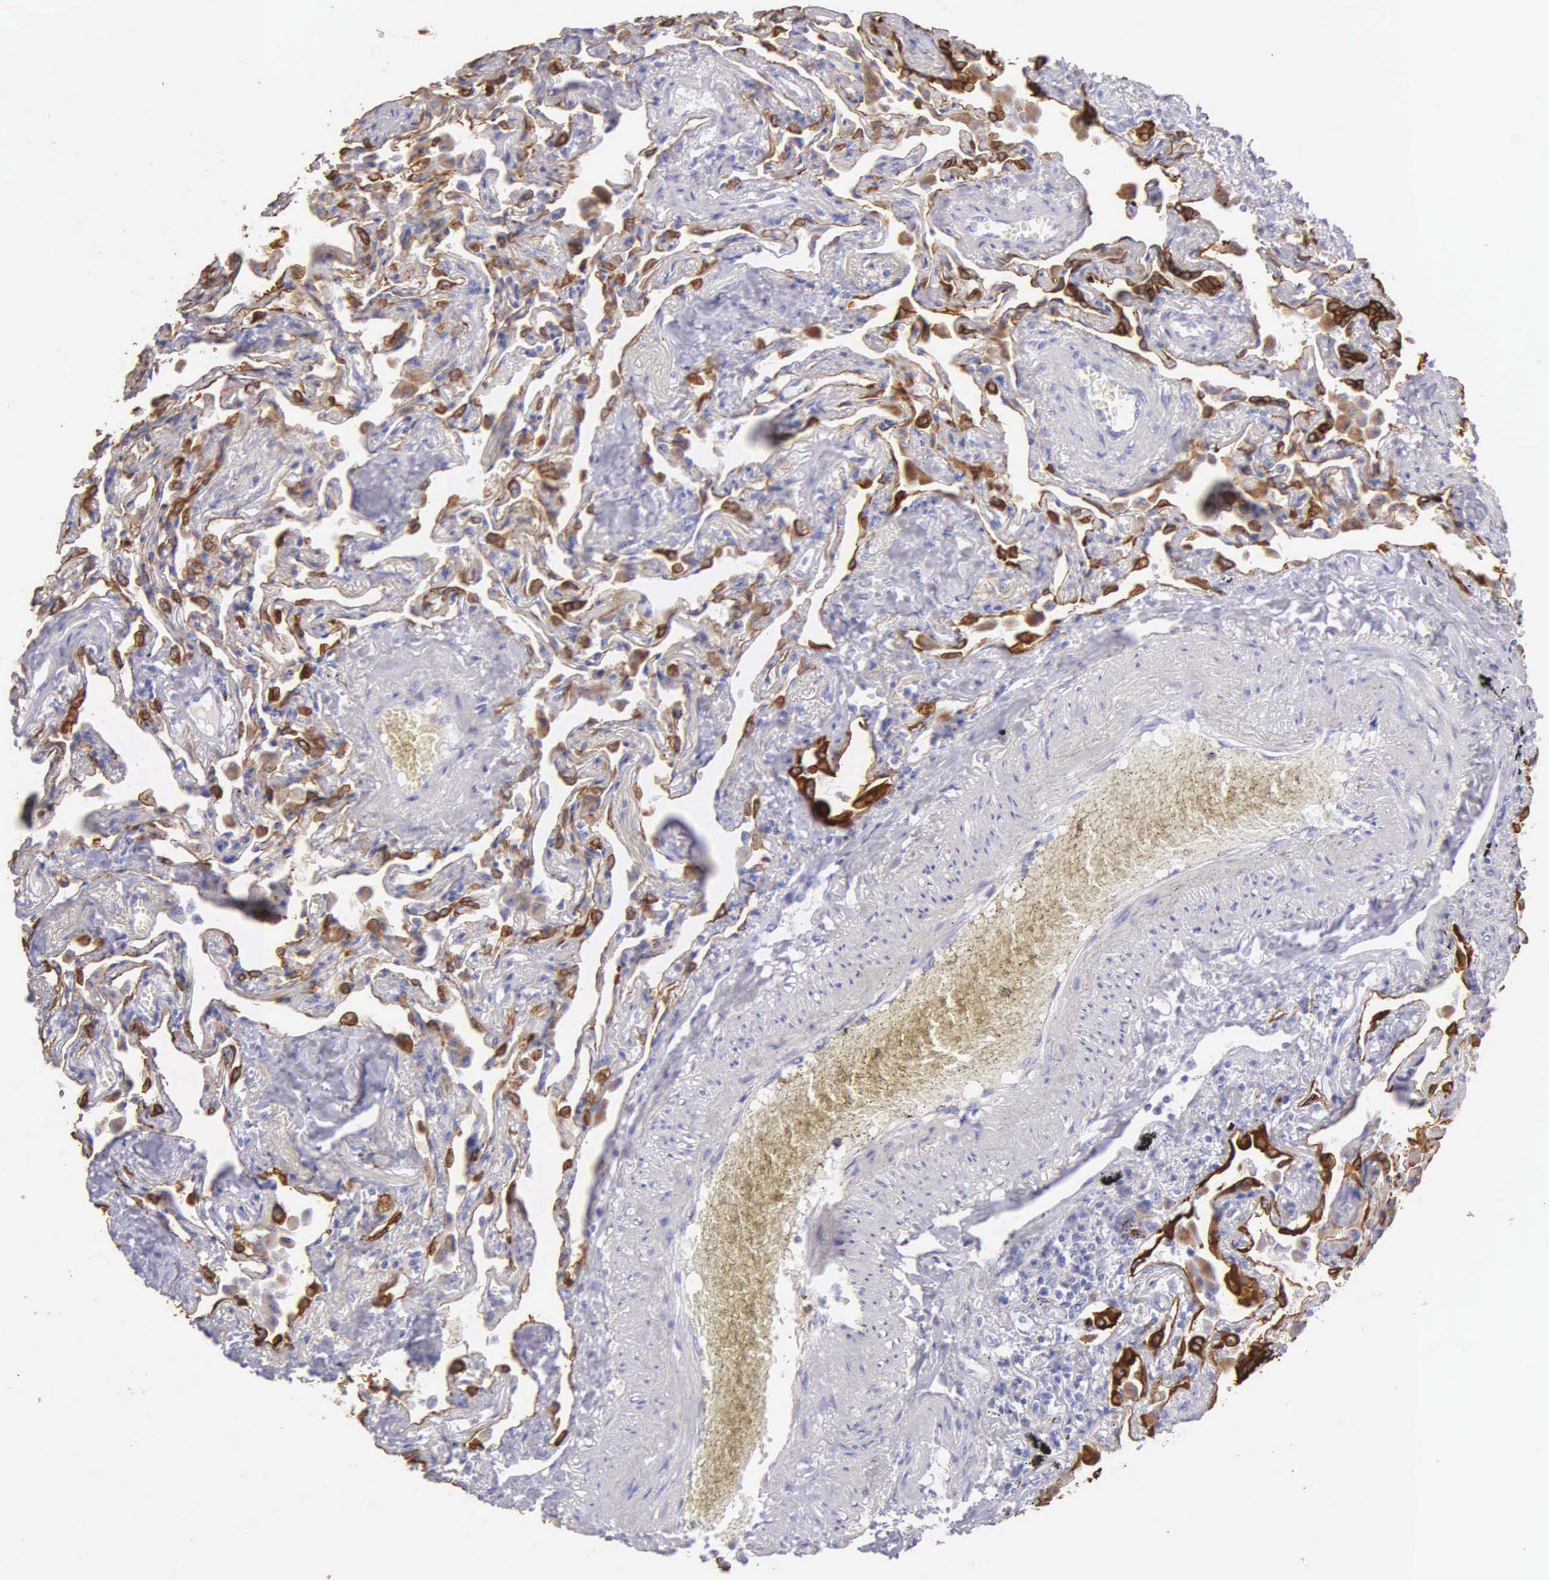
{"staining": {"intensity": "moderate", "quantity": "25%-75%", "location": "cytoplasmic/membranous"}, "tissue": "lung", "cell_type": "Alveolar cells", "image_type": "normal", "snomed": [{"axis": "morphology", "description": "Normal tissue, NOS"}, {"axis": "topography", "description": "Lung"}], "caption": "High-magnification brightfield microscopy of benign lung stained with DAB (brown) and counterstained with hematoxylin (blue). alveolar cells exhibit moderate cytoplasmic/membranous positivity is seen in approximately25%-75% of cells. The protein of interest is shown in brown color, while the nuclei are stained blue.", "gene": "KRT14", "patient": {"sex": "male", "age": 73}}